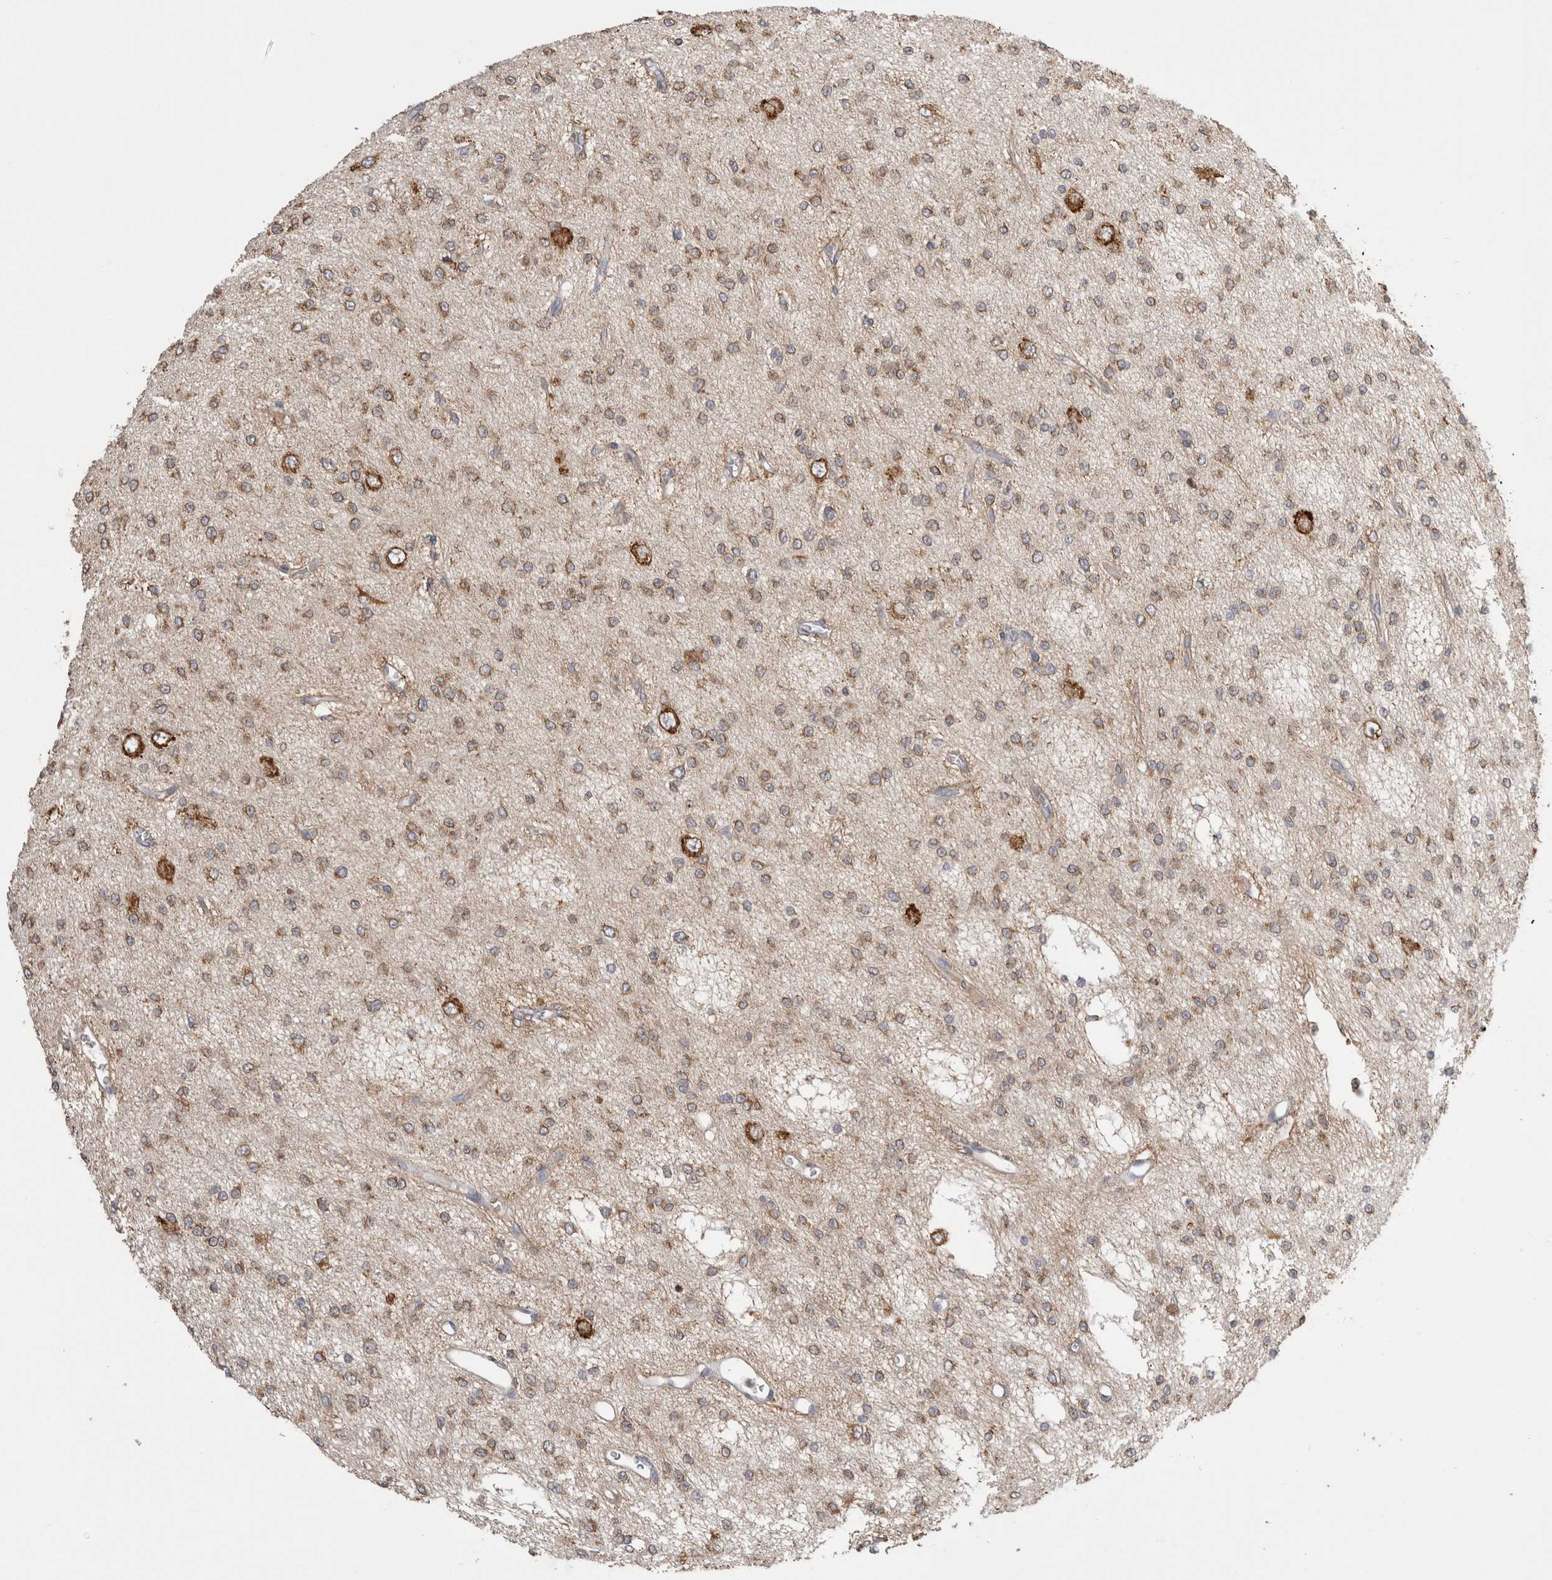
{"staining": {"intensity": "moderate", "quantity": ">75%", "location": "cytoplasmic/membranous"}, "tissue": "glioma", "cell_type": "Tumor cells", "image_type": "cancer", "snomed": [{"axis": "morphology", "description": "Glioma, malignant, Low grade"}, {"axis": "topography", "description": "Brain"}], "caption": "A histopathology image of glioma stained for a protein demonstrates moderate cytoplasmic/membranous brown staining in tumor cells.", "gene": "LRPAP1", "patient": {"sex": "male", "age": 38}}